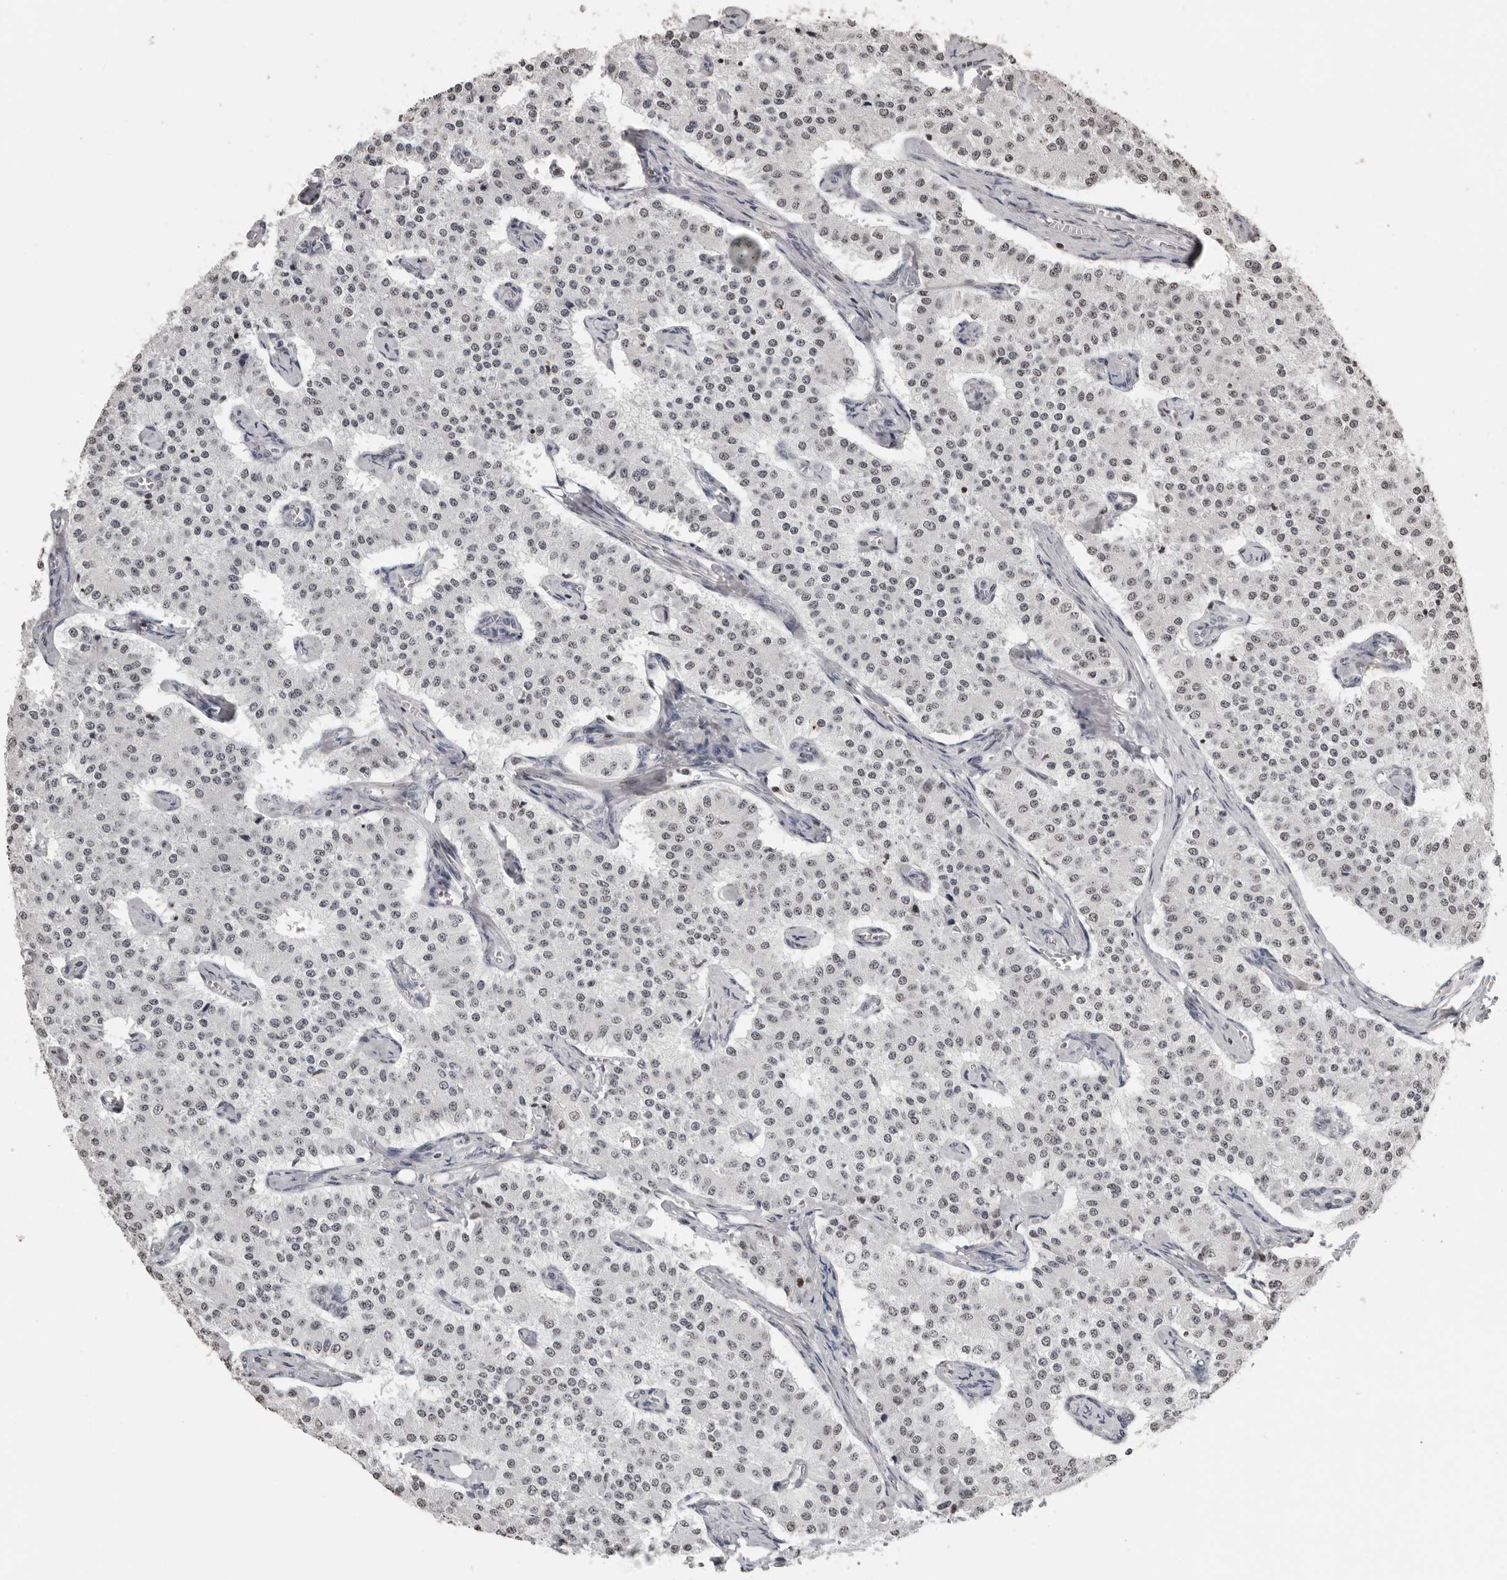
{"staining": {"intensity": "negative", "quantity": "none", "location": "none"}, "tissue": "carcinoid", "cell_type": "Tumor cells", "image_type": "cancer", "snomed": [{"axis": "morphology", "description": "Carcinoid, malignant, NOS"}, {"axis": "topography", "description": "Colon"}], "caption": "IHC image of malignant carcinoid stained for a protein (brown), which reveals no expression in tumor cells.", "gene": "ORC1", "patient": {"sex": "female", "age": 52}}